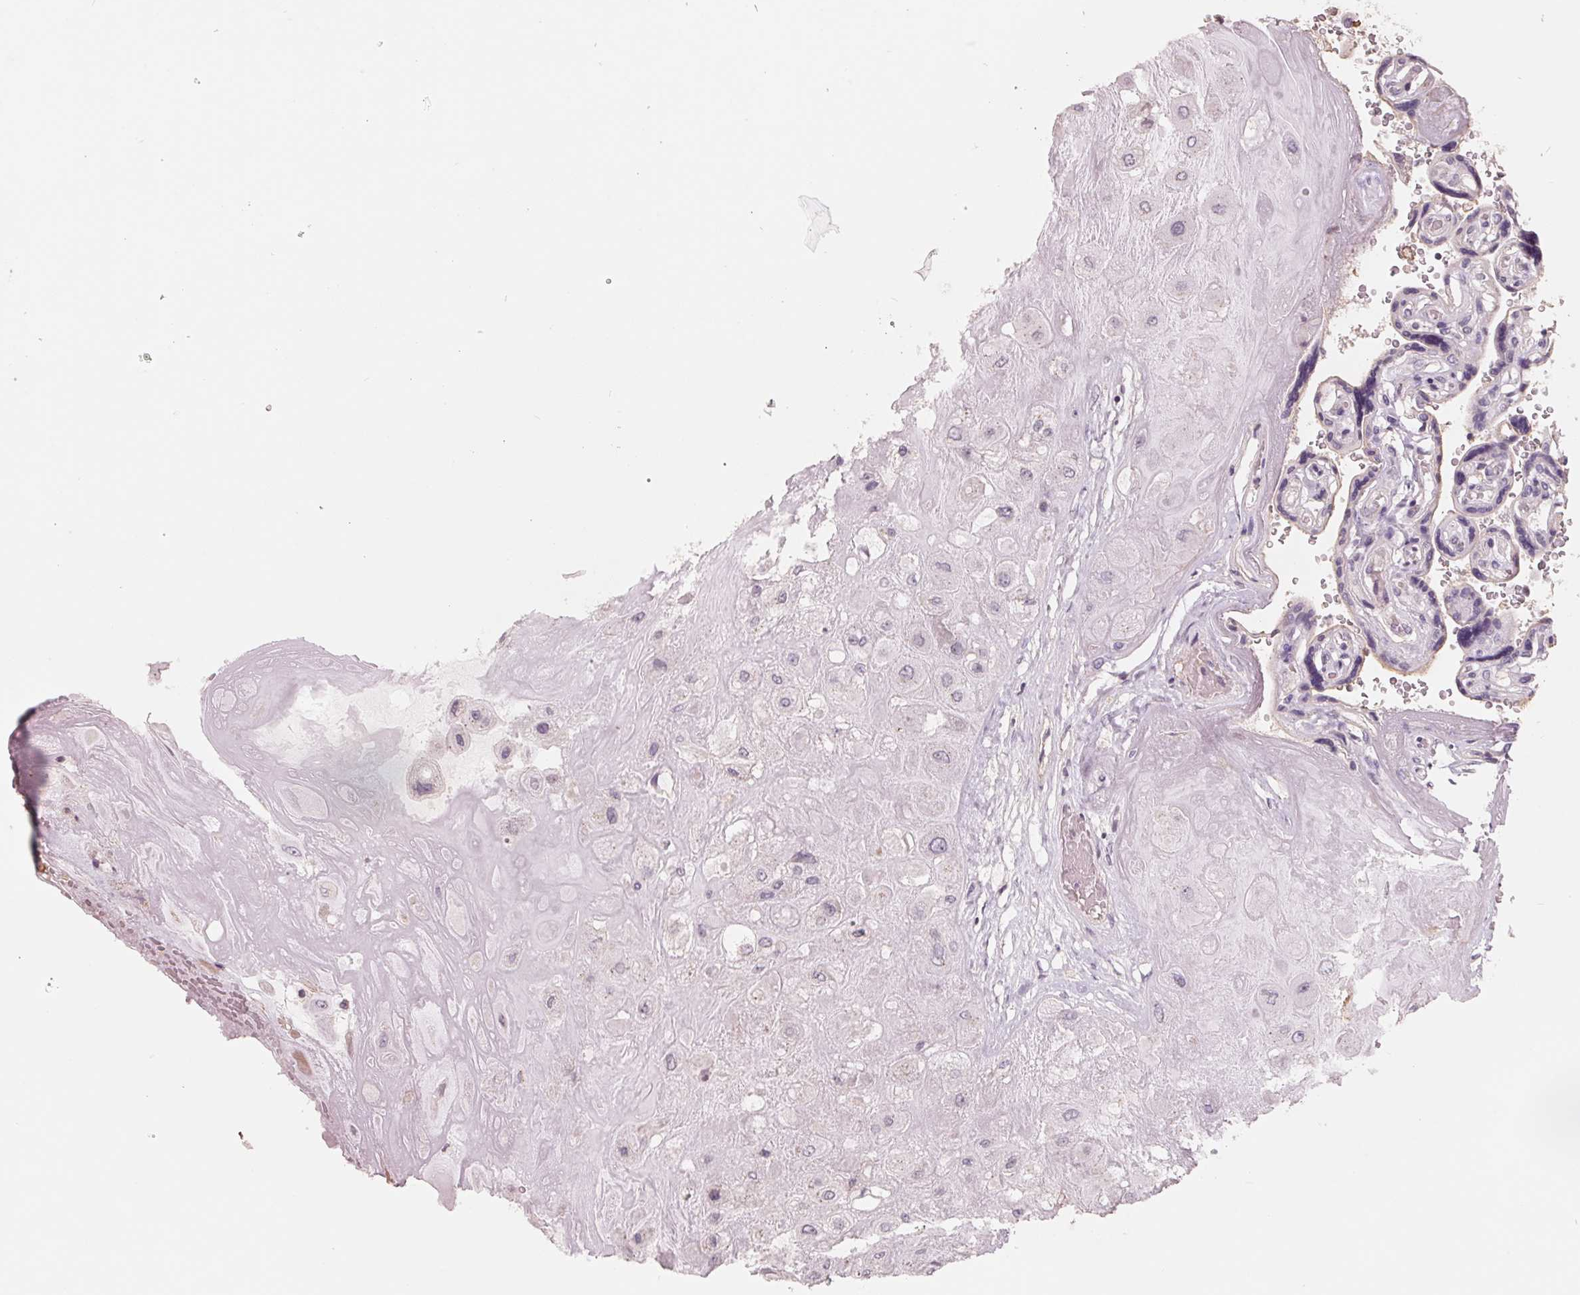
{"staining": {"intensity": "negative", "quantity": "none", "location": "none"}, "tissue": "placenta", "cell_type": "Decidual cells", "image_type": "normal", "snomed": [{"axis": "morphology", "description": "Normal tissue, NOS"}, {"axis": "topography", "description": "Placenta"}], "caption": "A high-resolution histopathology image shows immunohistochemistry (IHC) staining of normal placenta, which demonstrates no significant positivity in decidual cells.", "gene": "FTCD", "patient": {"sex": "female", "age": 32}}